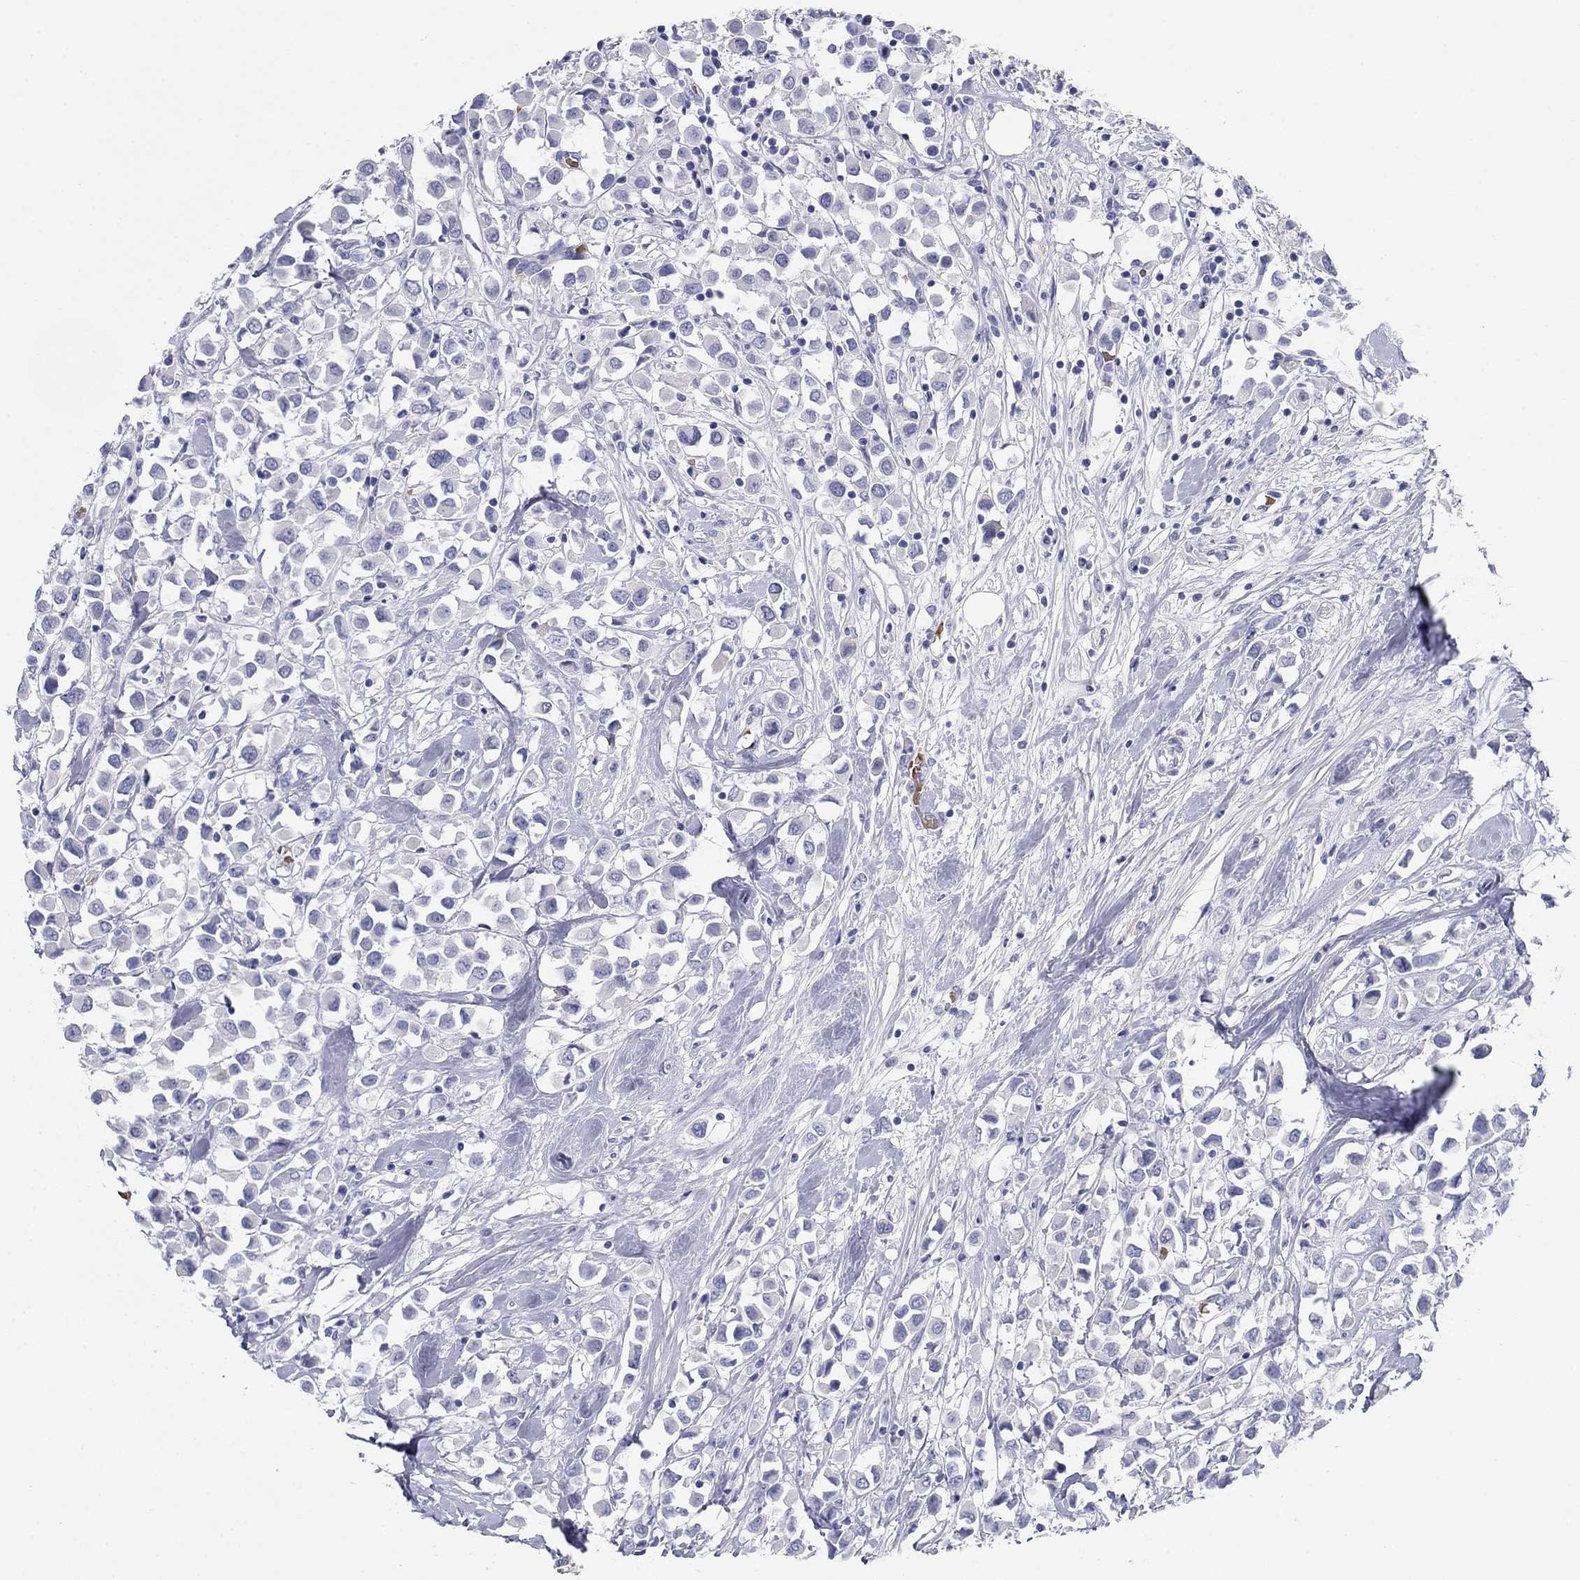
{"staining": {"intensity": "negative", "quantity": "none", "location": "none"}, "tissue": "breast cancer", "cell_type": "Tumor cells", "image_type": "cancer", "snomed": [{"axis": "morphology", "description": "Duct carcinoma"}, {"axis": "topography", "description": "Breast"}], "caption": "The image displays no significant expression in tumor cells of breast cancer. (DAB immunohistochemistry (IHC) with hematoxylin counter stain).", "gene": "GPC1", "patient": {"sex": "female", "age": 61}}